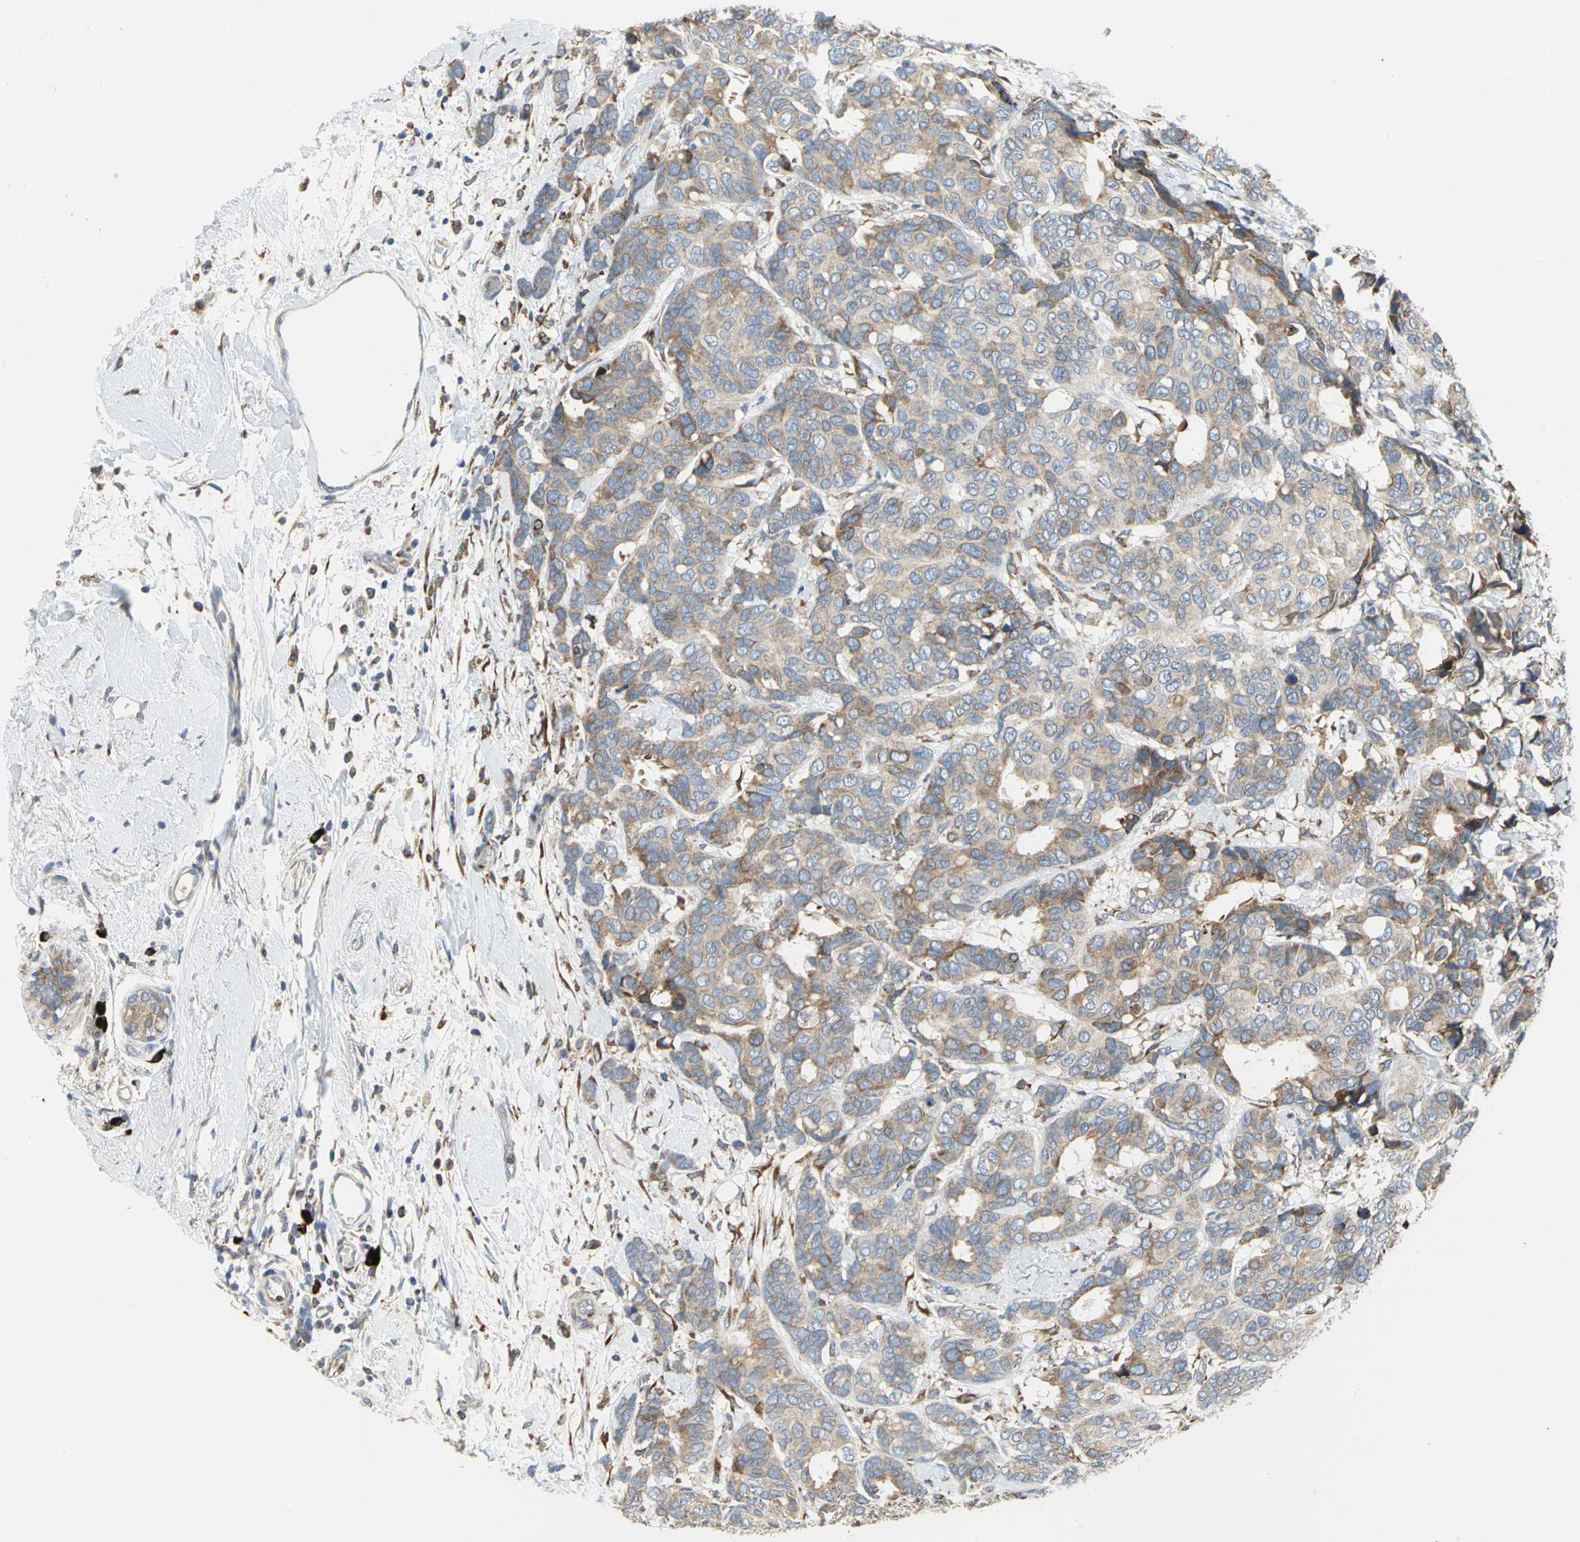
{"staining": {"intensity": "weak", "quantity": ">75%", "location": "cytoplasmic/membranous"}, "tissue": "breast cancer", "cell_type": "Tumor cells", "image_type": "cancer", "snomed": [{"axis": "morphology", "description": "Duct carcinoma"}, {"axis": "topography", "description": "Breast"}], "caption": "This micrograph displays immunohistochemistry (IHC) staining of human breast invasive ductal carcinoma, with low weak cytoplasmic/membranous expression in approximately >75% of tumor cells.", "gene": "SDF2L1", "patient": {"sex": "female", "age": 87}}